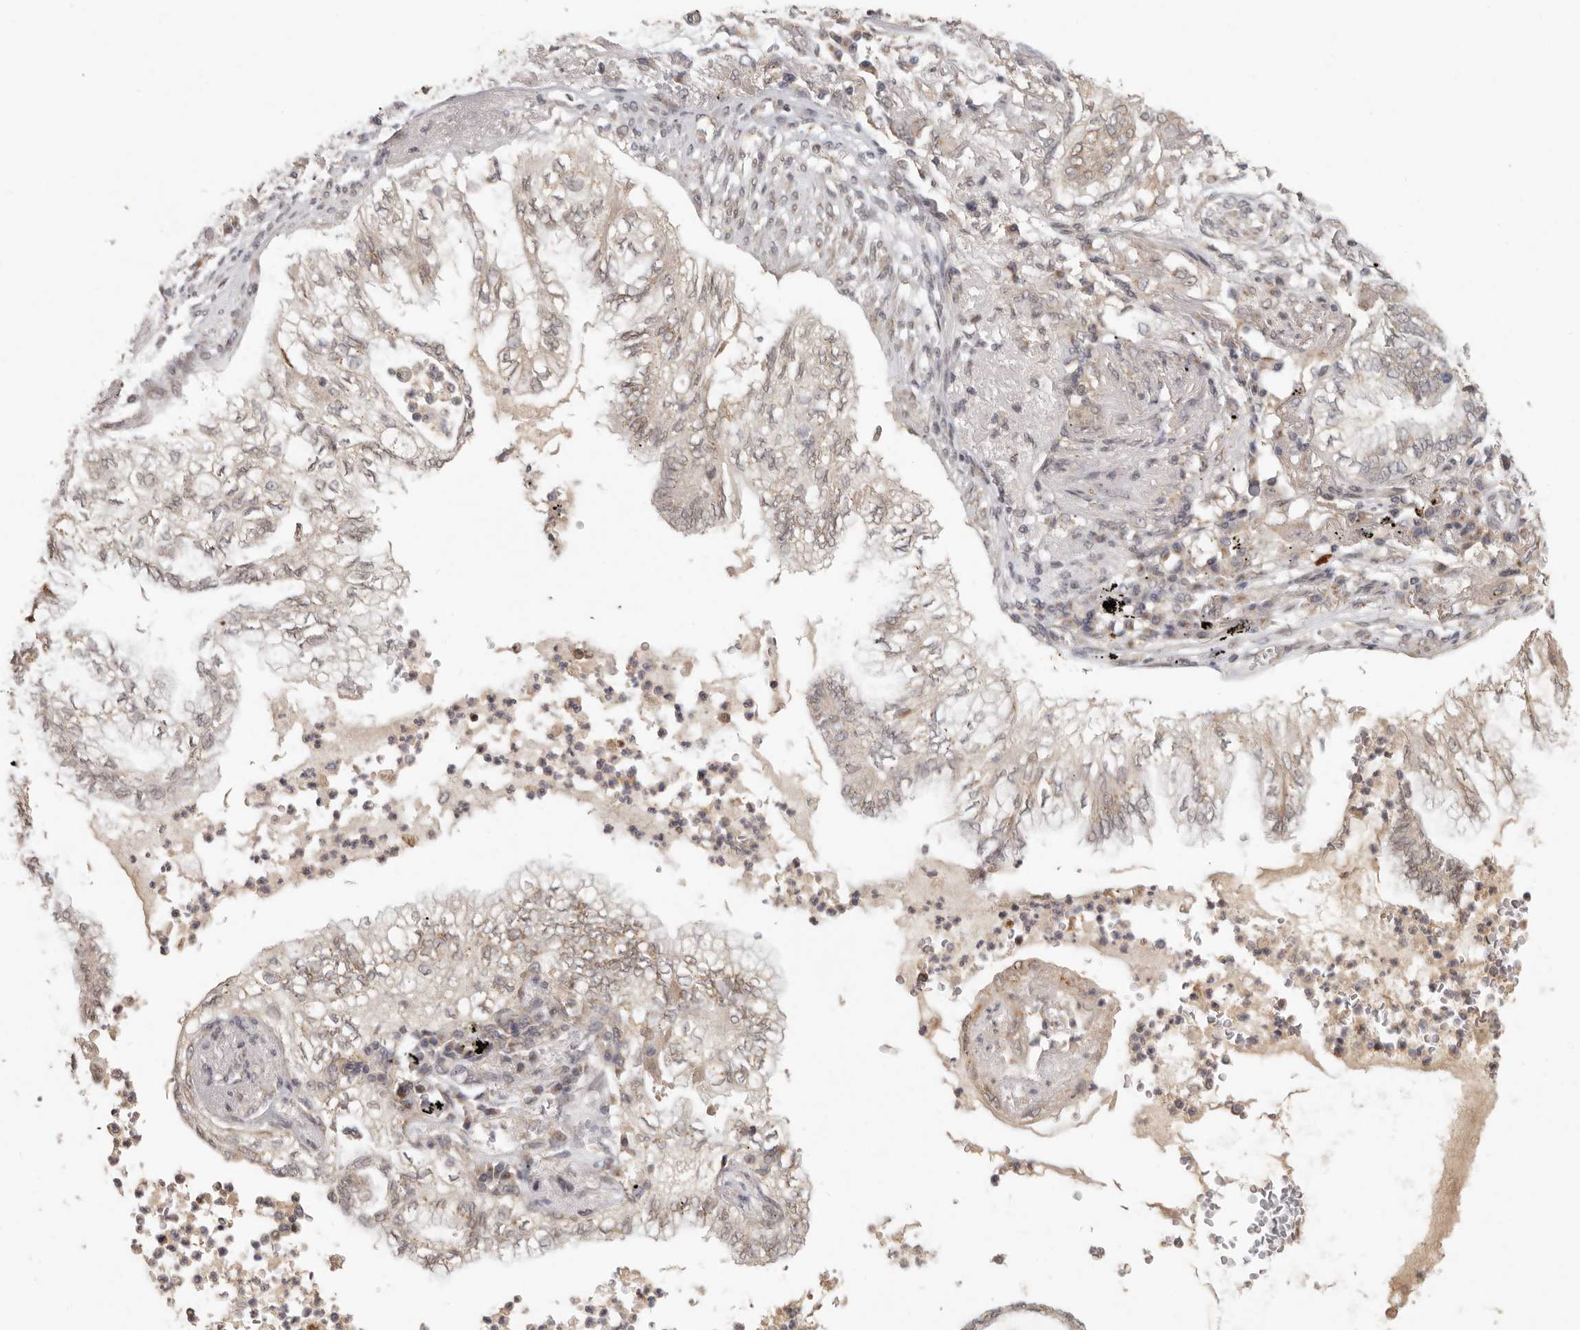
{"staining": {"intensity": "weak", "quantity": ">75%", "location": "cytoplasmic/membranous,nuclear"}, "tissue": "lung cancer", "cell_type": "Tumor cells", "image_type": "cancer", "snomed": [{"axis": "morphology", "description": "Adenocarcinoma, NOS"}, {"axis": "topography", "description": "Lung"}], "caption": "Brown immunohistochemical staining in adenocarcinoma (lung) demonstrates weak cytoplasmic/membranous and nuclear positivity in about >75% of tumor cells.", "gene": "LRRC75A", "patient": {"sex": "female", "age": 70}}